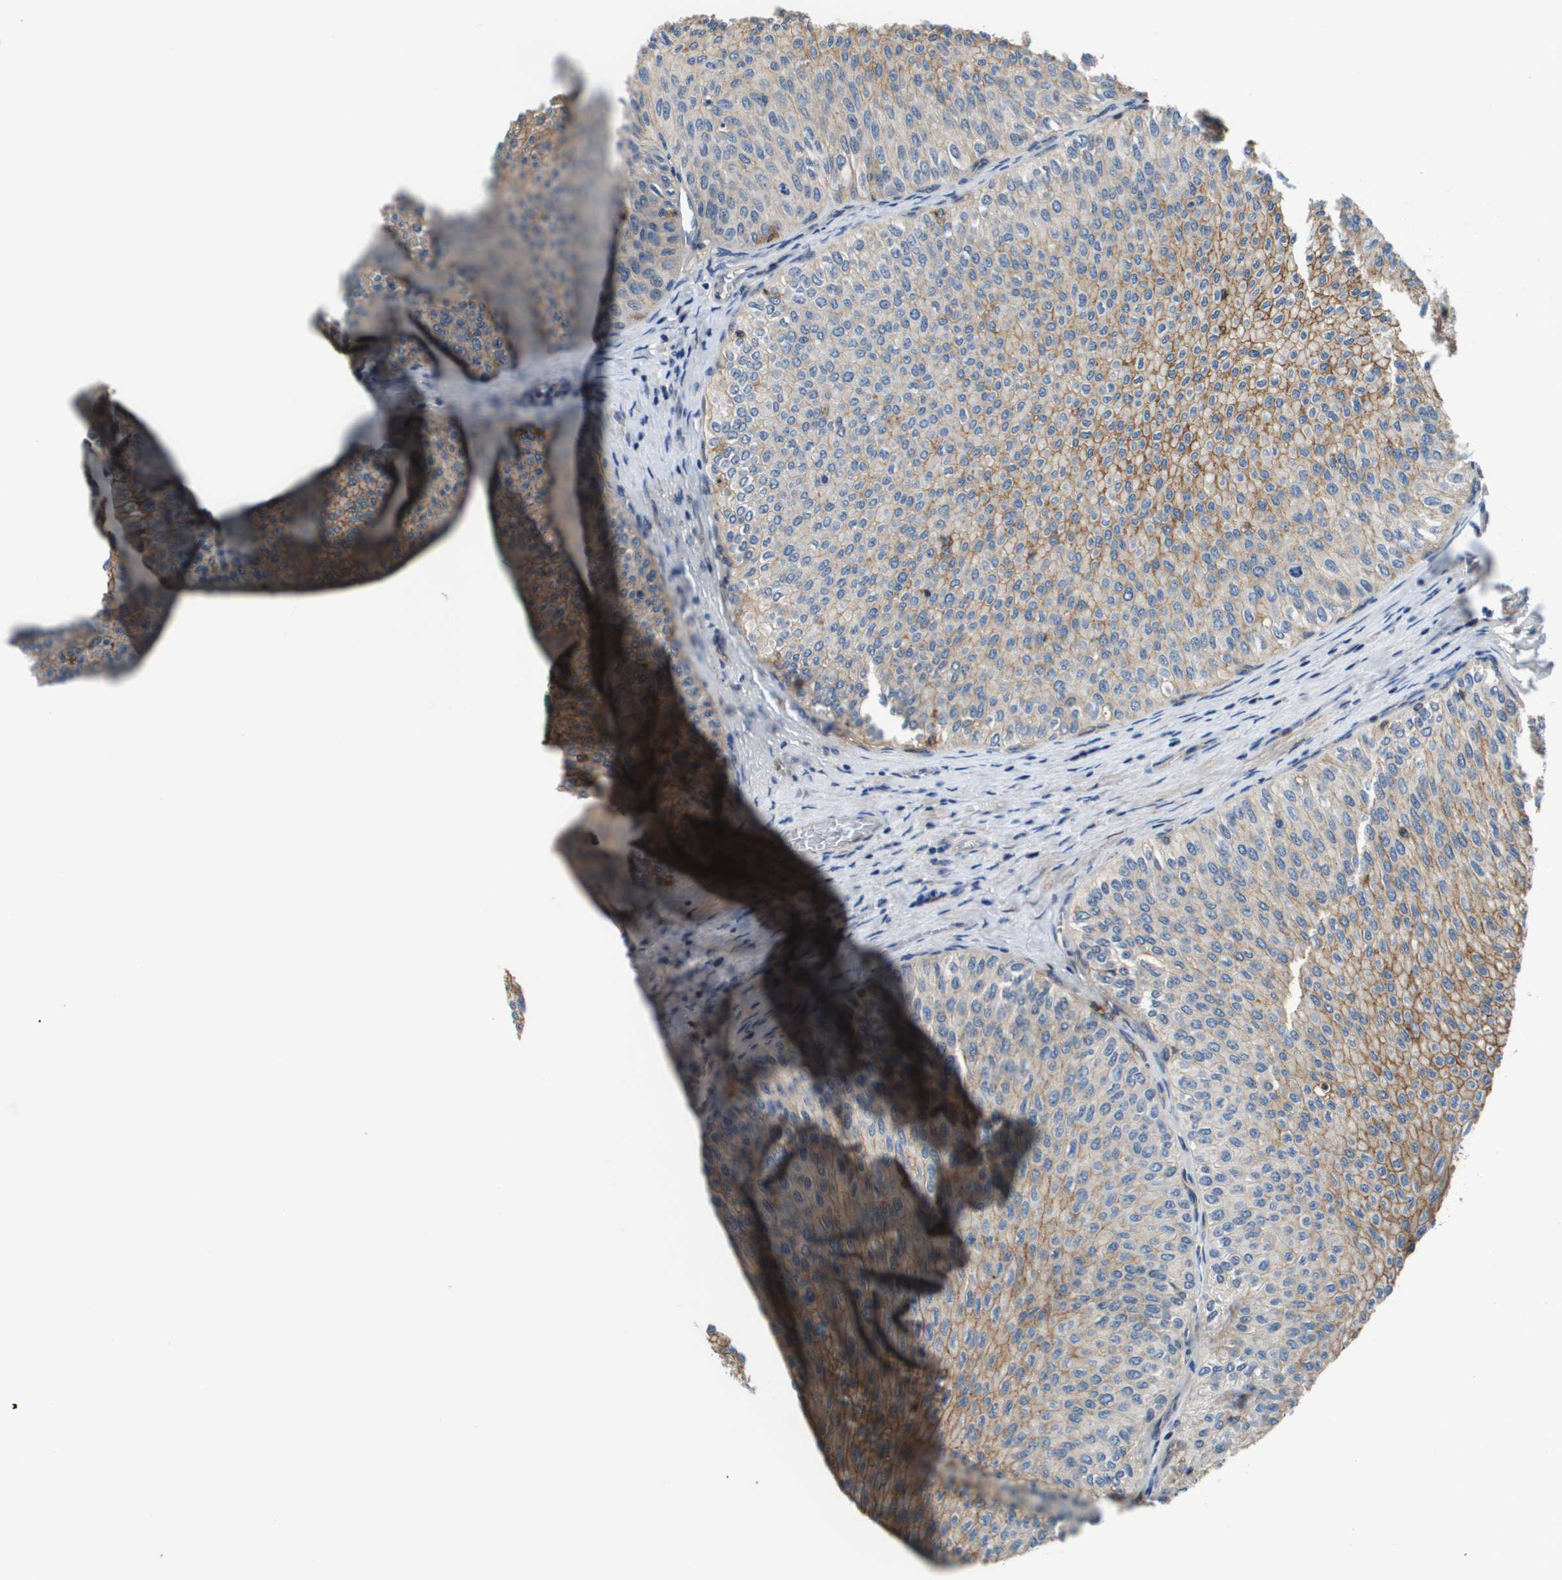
{"staining": {"intensity": "moderate", "quantity": ">75%", "location": "cytoplasmic/membranous"}, "tissue": "urothelial cancer", "cell_type": "Tumor cells", "image_type": "cancer", "snomed": [{"axis": "morphology", "description": "Urothelial carcinoma, Low grade"}, {"axis": "topography", "description": "Urinary bladder"}], "caption": "Immunohistochemistry of human urothelial cancer displays medium levels of moderate cytoplasmic/membranous expression in about >75% of tumor cells.", "gene": "SLC16A3", "patient": {"sex": "male", "age": 78}}